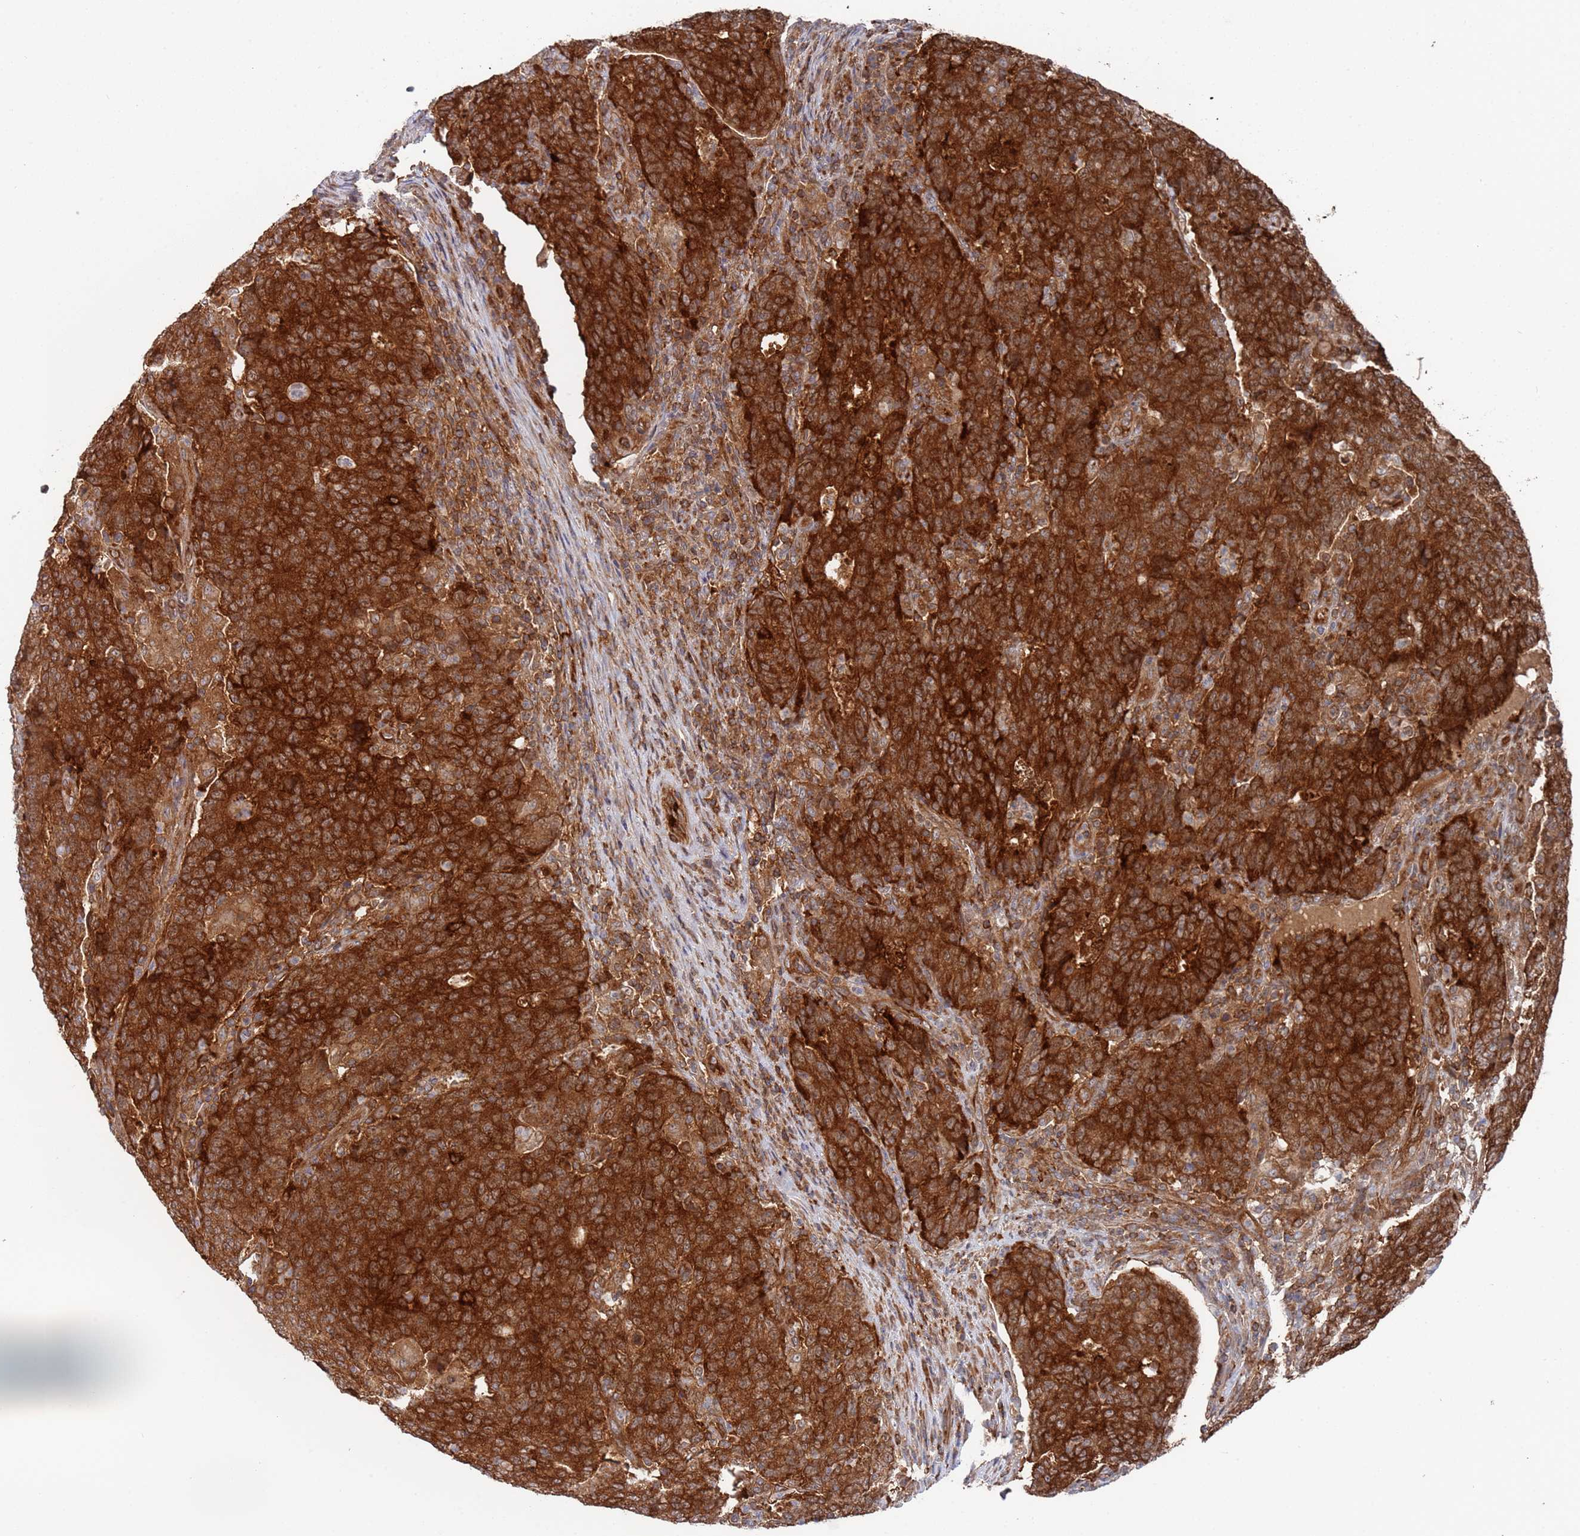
{"staining": {"intensity": "strong", "quantity": ">75%", "location": "cytoplasmic/membranous"}, "tissue": "colorectal cancer", "cell_type": "Tumor cells", "image_type": "cancer", "snomed": [{"axis": "morphology", "description": "Adenocarcinoma, NOS"}, {"axis": "topography", "description": "Colon"}], "caption": "Immunohistochemistry of colorectal cancer (adenocarcinoma) displays high levels of strong cytoplasmic/membranous staining in about >75% of tumor cells. (IHC, brightfield microscopy, high magnification).", "gene": "DDX60", "patient": {"sex": "female", "age": 75}}